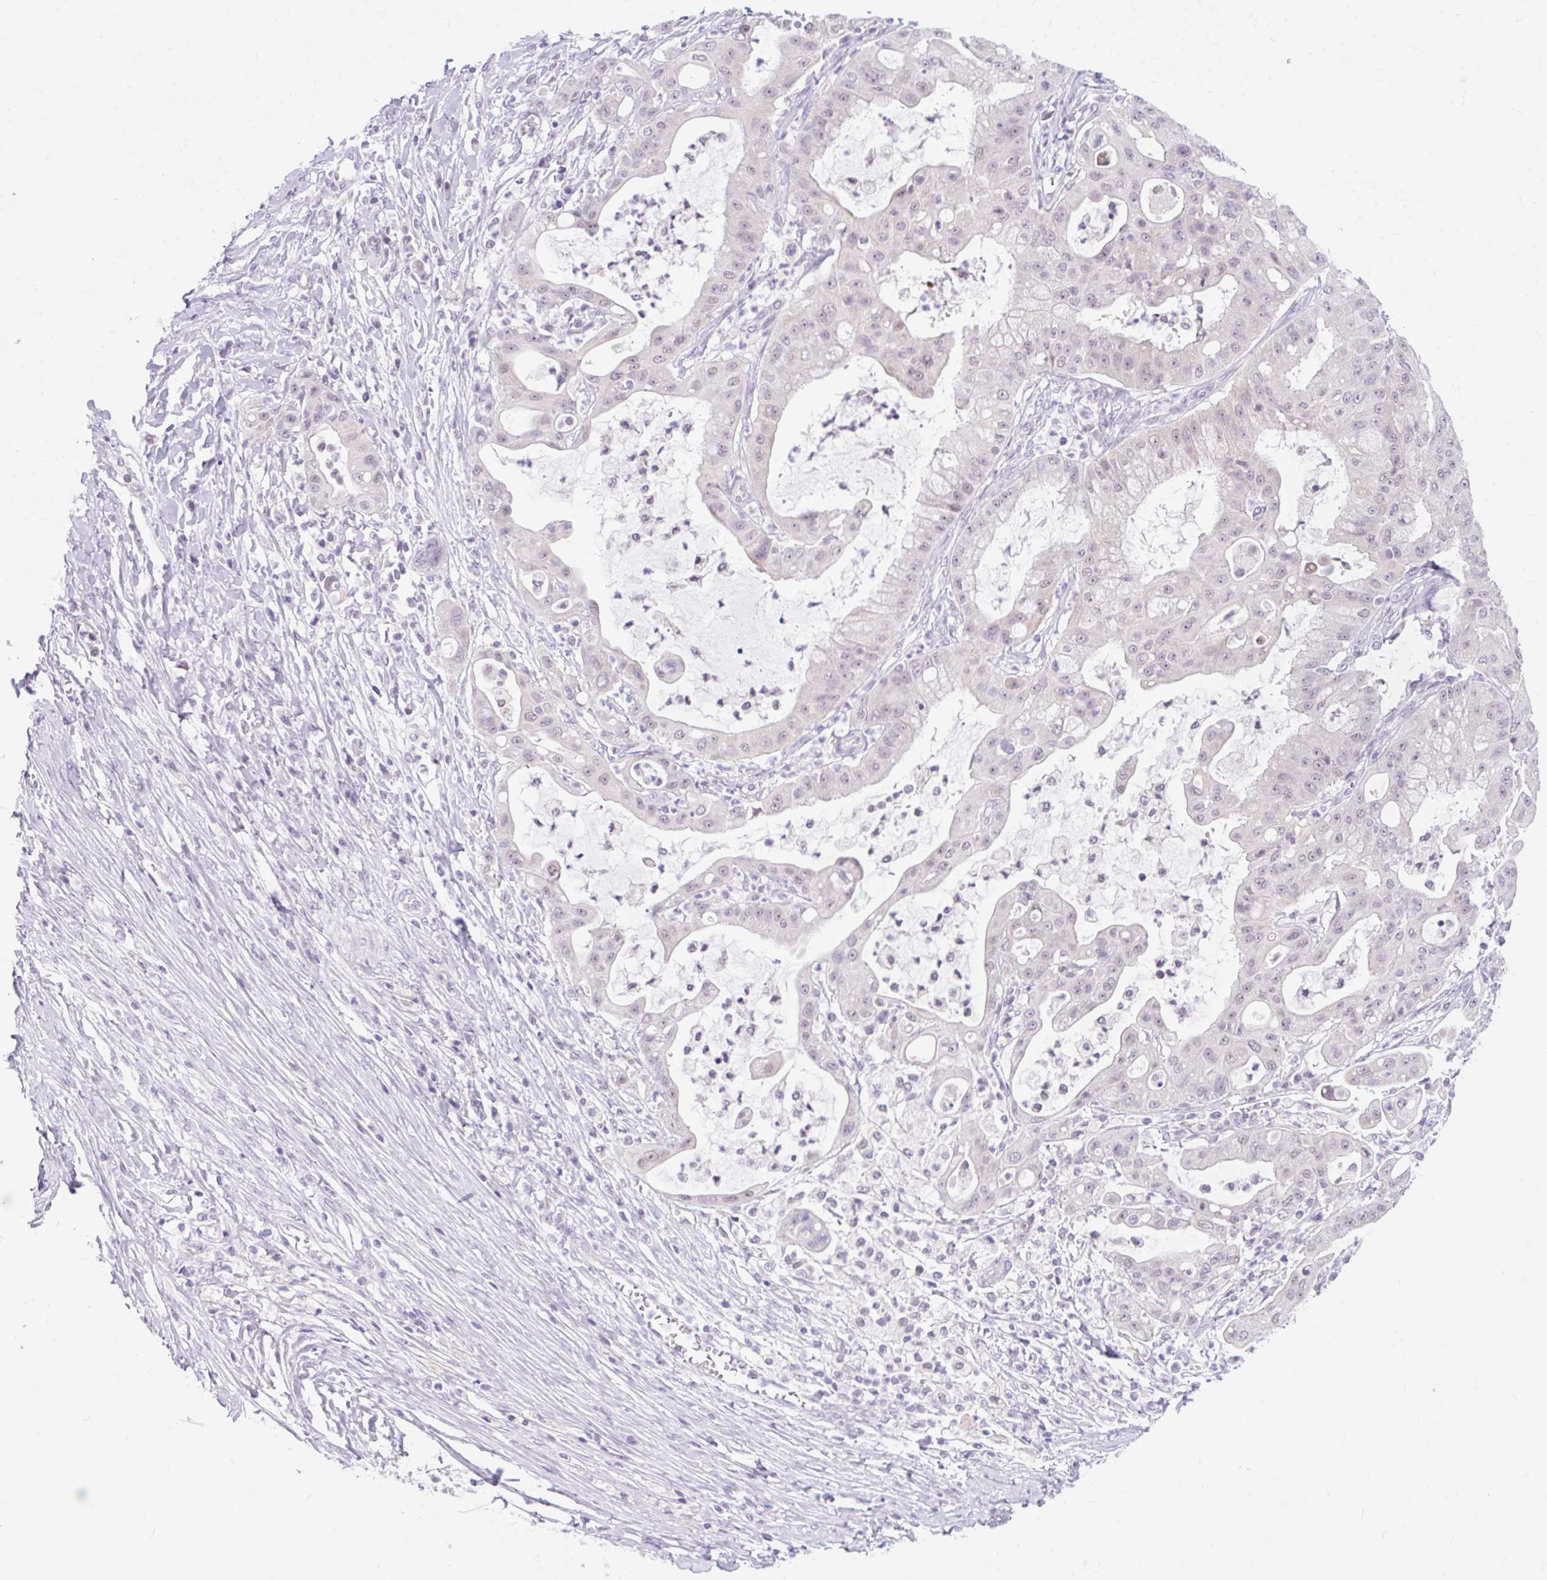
{"staining": {"intensity": "negative", "quantity": "none", "location": "none"}, "tissue": "ovarian cancer", "cell_type": "Tumor cells", "image_type": "cancer", "snomed": [{"axis": "morphology", "description": "Cystadenocarcinoma, mucinous, NOS"}, {"axis": "topography", "description": "Ovary"}], "caption": "Immunohistochemistry of human ovarian cancer reveals no staining in tumor cells.", "gene": "ITPK1", "patient": {"sex": "female", "age": 70}}